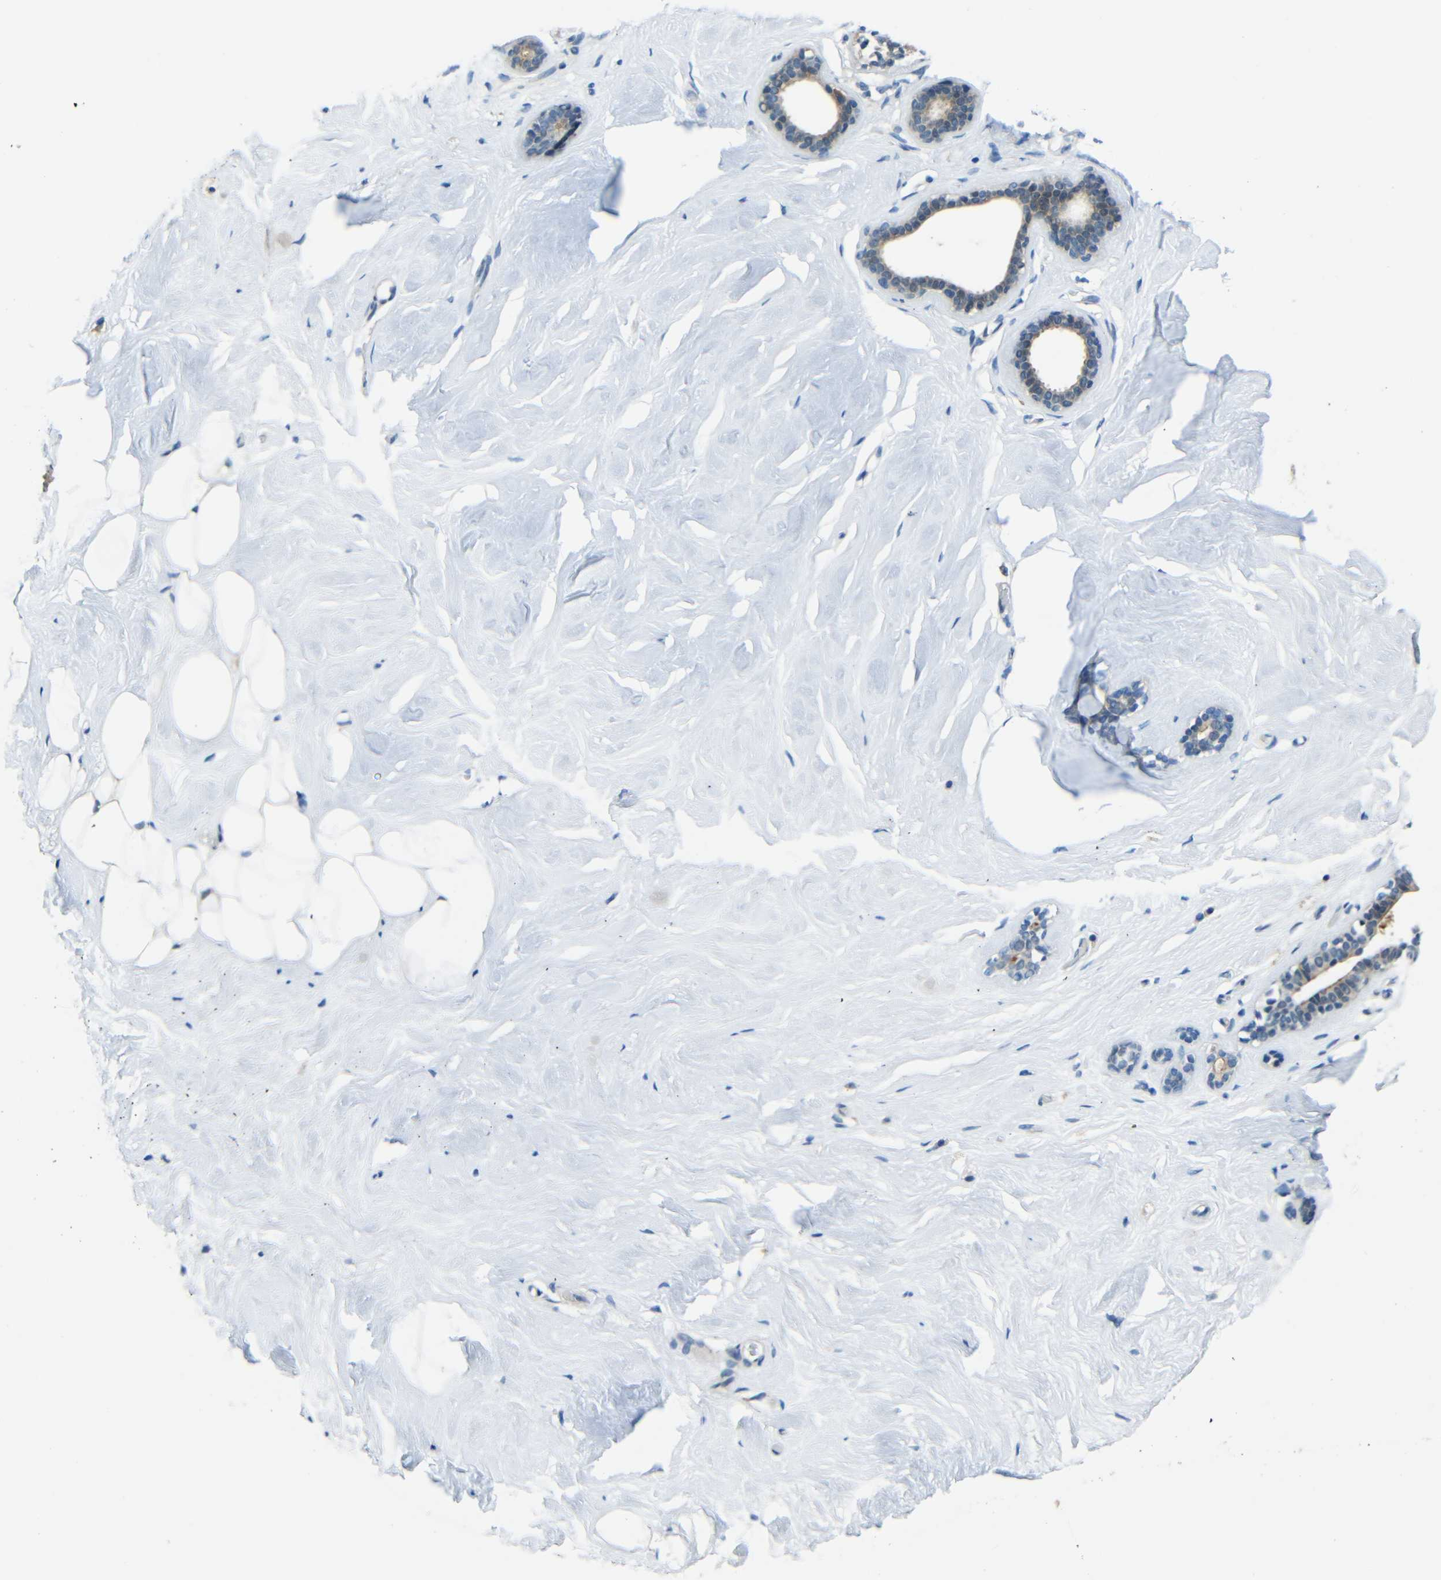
{"staining": {"intensity": "negative", "quantity": "none", "location": "none"}, "tissue": "breast", "cell_type": "Adipocytes", "image_type": "normal", "snomed": [{"axis": "morphology", "description": "Normal tissue, NOS"}, {"axis": "topography", "description": "Breast"}], "caption": "Adipocytes show no significant staining in unremarkable breast. Brightfield microscopy of immunohistochemistry stained with DAB (3,3'-diaminobenzidine) (brown) and hematoxylin (blue), captured at high magnification.", "gene": "ANKRD22", "patient": {"sex": "female", "age": 75}}